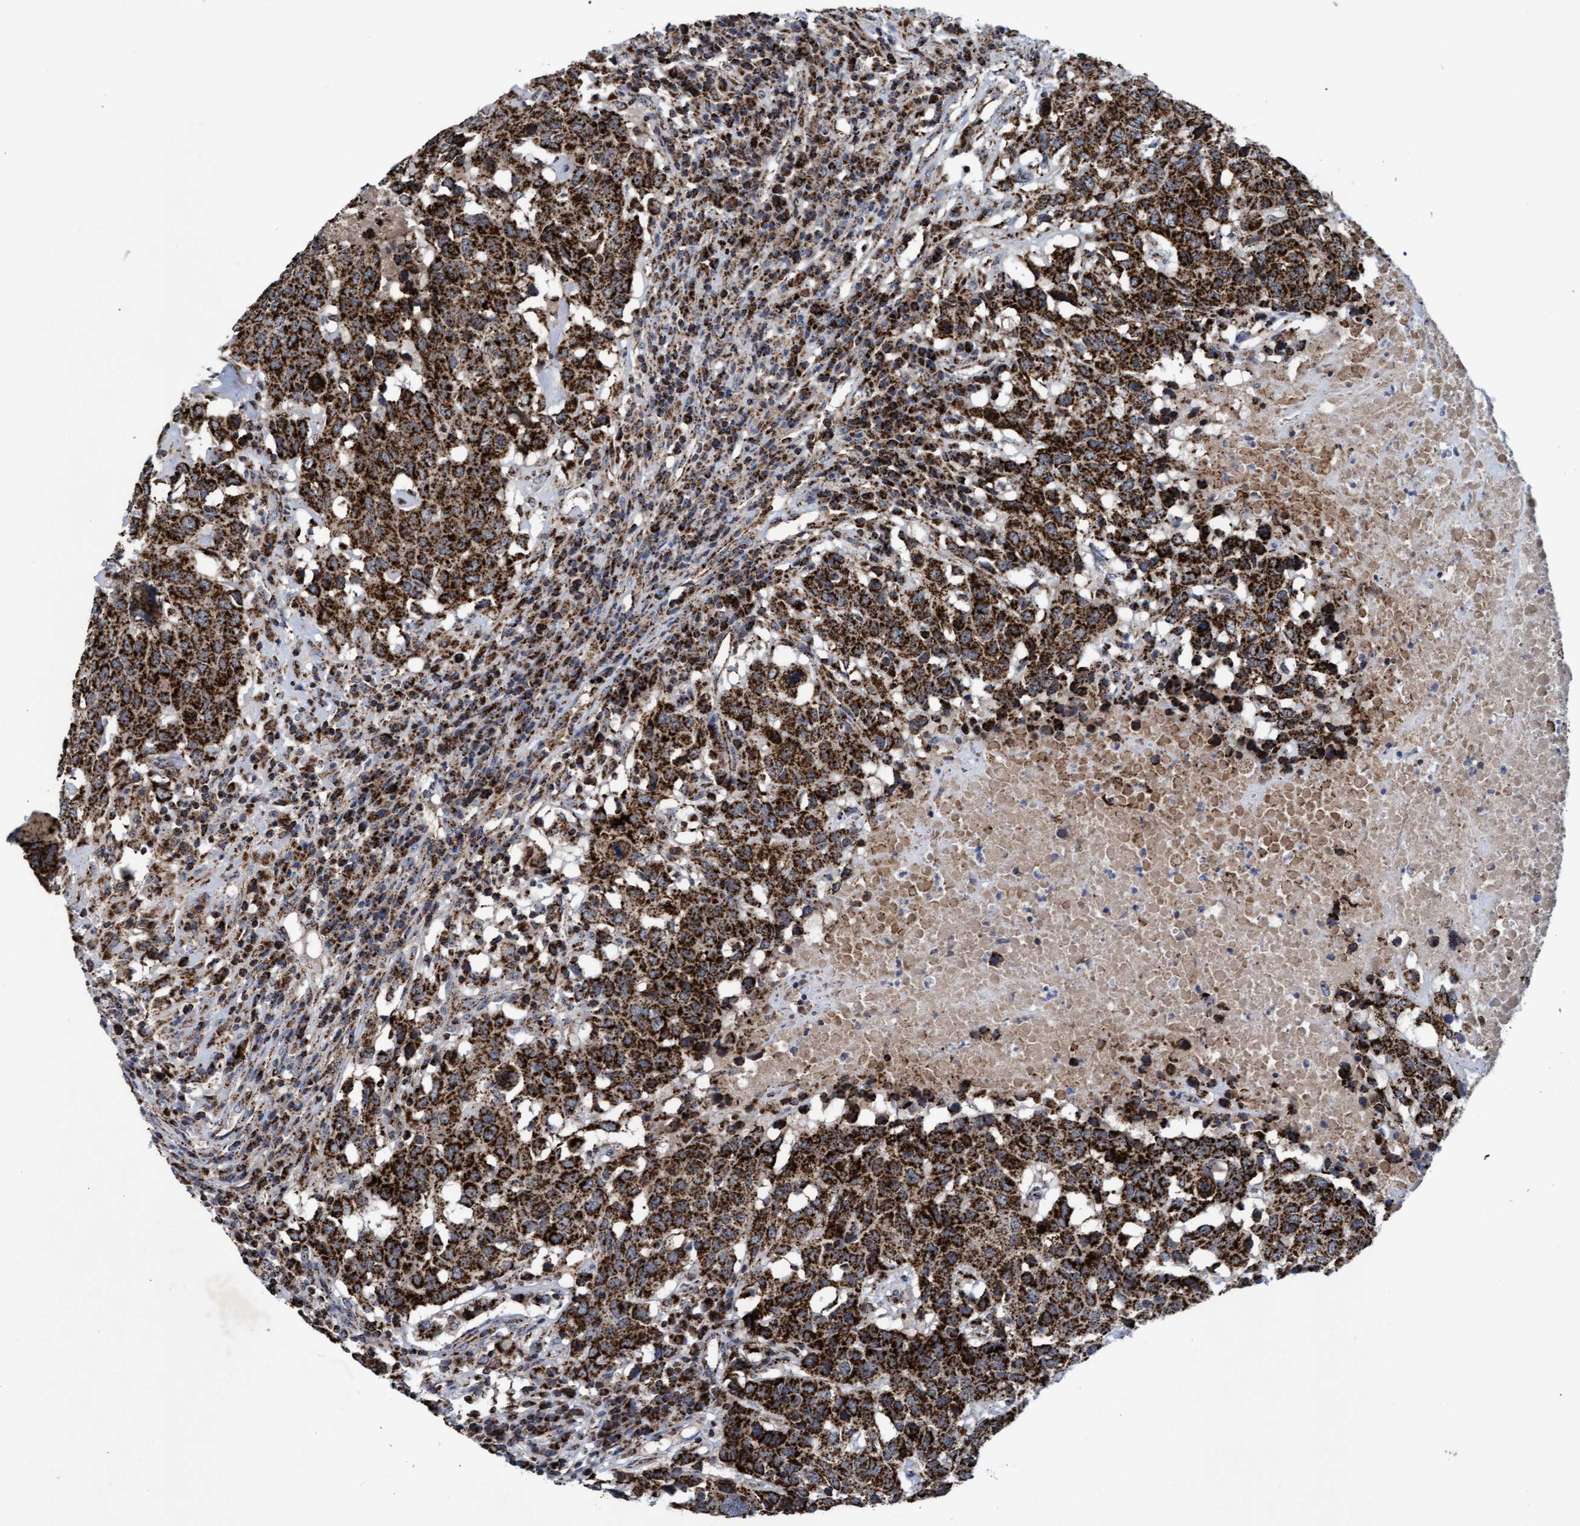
{"staining": {"intensity": "strong", "quantity": ">75%", "location": "cytoplasmic/membranous"}, "tissue": "head and neck cancer", "cell_type": "Tumor cells", "image_type": "cancer", "snomed": [{"axis": "morphology", "description": "Squamous cell carcinoma, NOS"}, {"axis": "topography", "description": "Head-Neck"}], "caption": "Squamous cell carcinoma (head and neck) stained with a protein marker exhibits strong staining in tumor cells.", "gene": "MRPL38", "patient": {"sex": "male", "age": 66}}